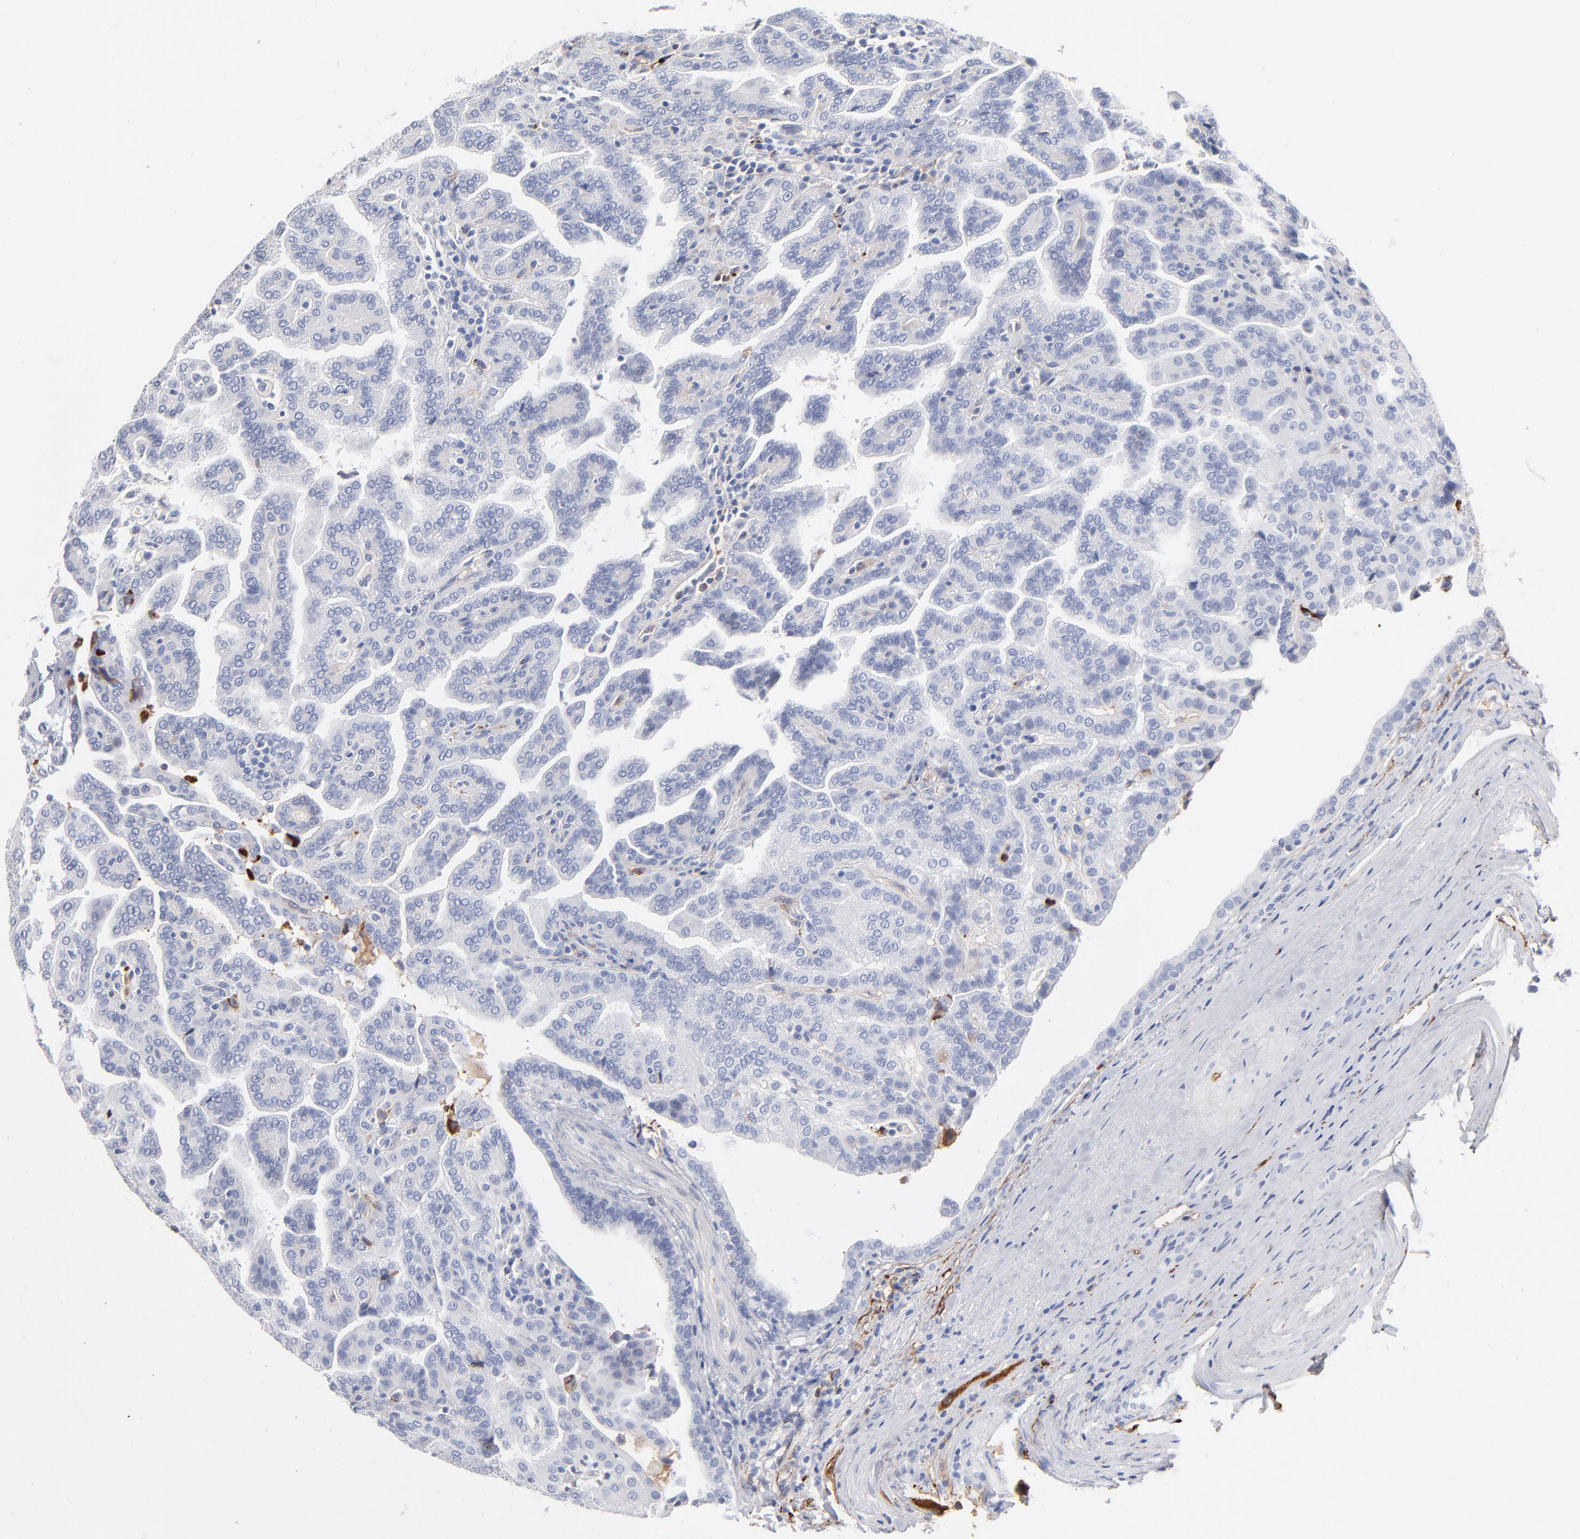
{"staining": {"intensity": "negative", "quantity": "none", "location": "none"}, "tissue": "renal cancer", "cell_type": "Tumor cells", "image_type": "cancer", "snomed": [{"axis": "morphology", "description": "Adenocarcinoma, NOS"}, {"axis": "topography", "description": "Kidney"}], "caption": "DAB immunohistochemical staining of human adenocarcinoma (renal) demonstrates no significant staining in tumor cells.", "gene": "APOH", "patient": {"sex": "male", "age": 61}}